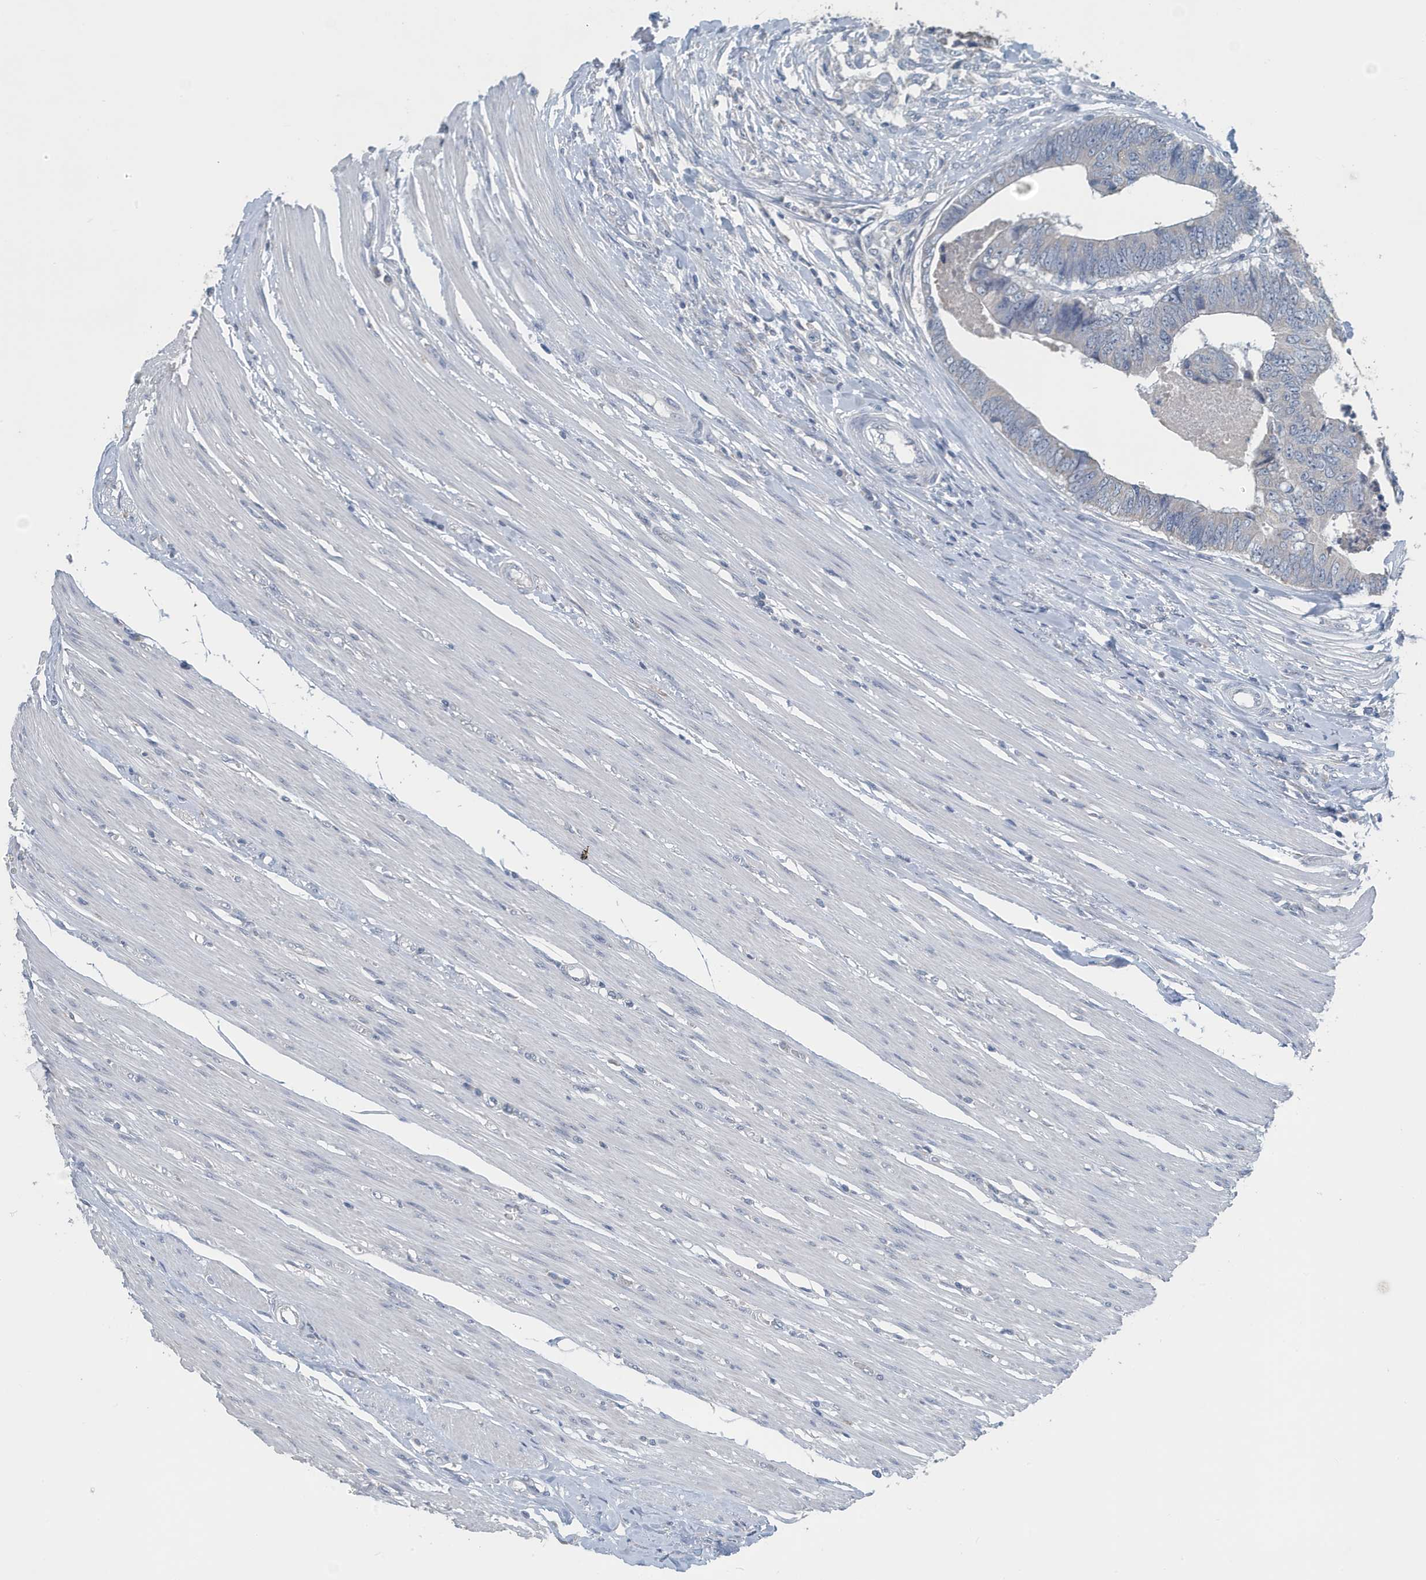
{"staining": {"intensity": "negative", "quantity": "none", "location": "none"}, "tissue": "colorectal cancer", "cell_type": "Tumor cells", "image_type": "cancer", "snomed": [{"axis": "morphology", "description": "Adenocarcinoma, NOS"}, {"axis": "topography", "description": "Rectum"}], "caption": "Tumor cells show no significant protein expression in colorectal cancer.", "gene": "UGT2B4", "patient": {"sex": "male", "age": 84}}